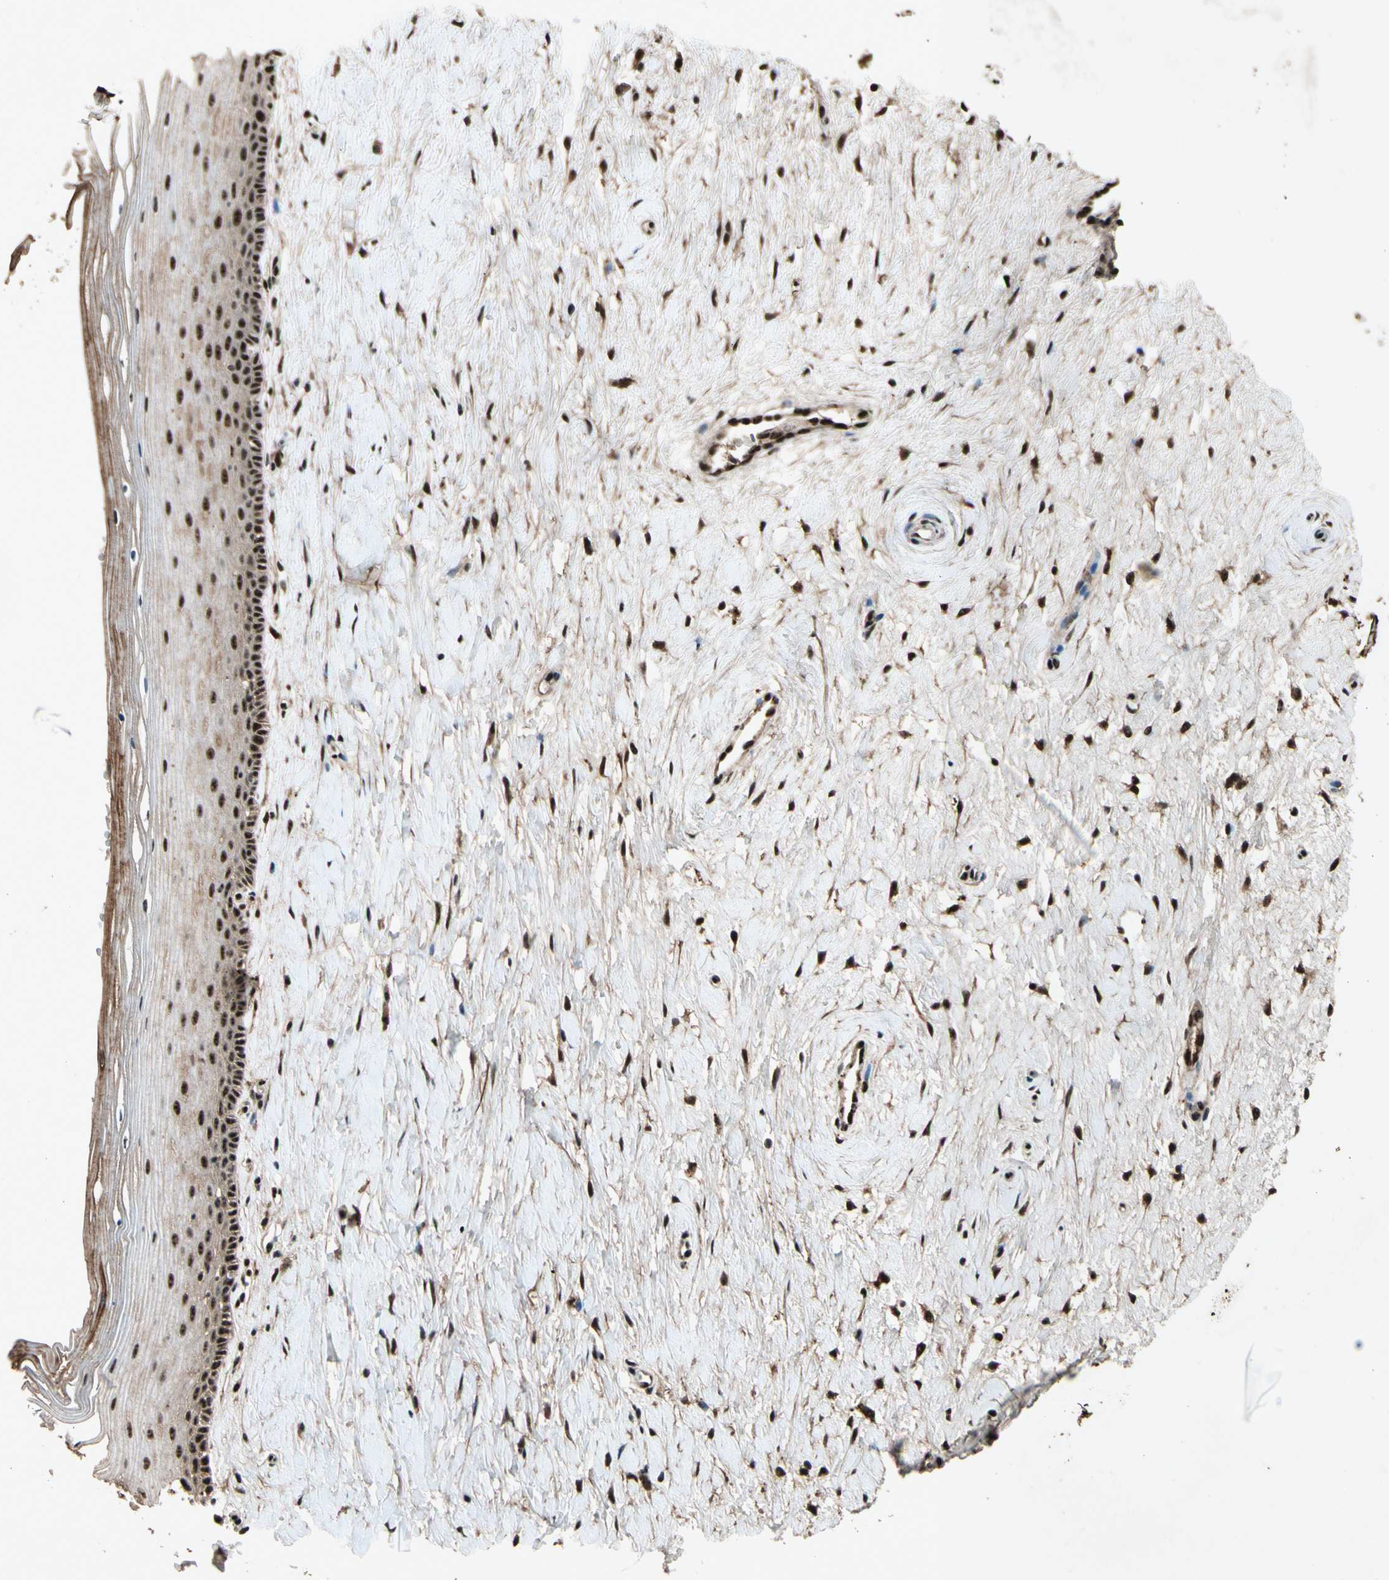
{"staining": {"intensity": "strong", "quantity": ">75%", "location": "nuclear"}, "tissue": "cervix", "cell_type": "Glandular cells", "image_type": "normal", "snomed": [{"axis": "morphology", "description": "Normal tissue, NOS"}, {"axis": "topography", "description": "Cervix"}], "caption": "Glandular cells show high levels of strong nuclear expression in about >75% of cells in unremarkable human cervix. (DAB IHC, brown staining for protein, blue staining for nuclei).", "gene": "PML", "patient": {"sex": "female", "age": 39}}